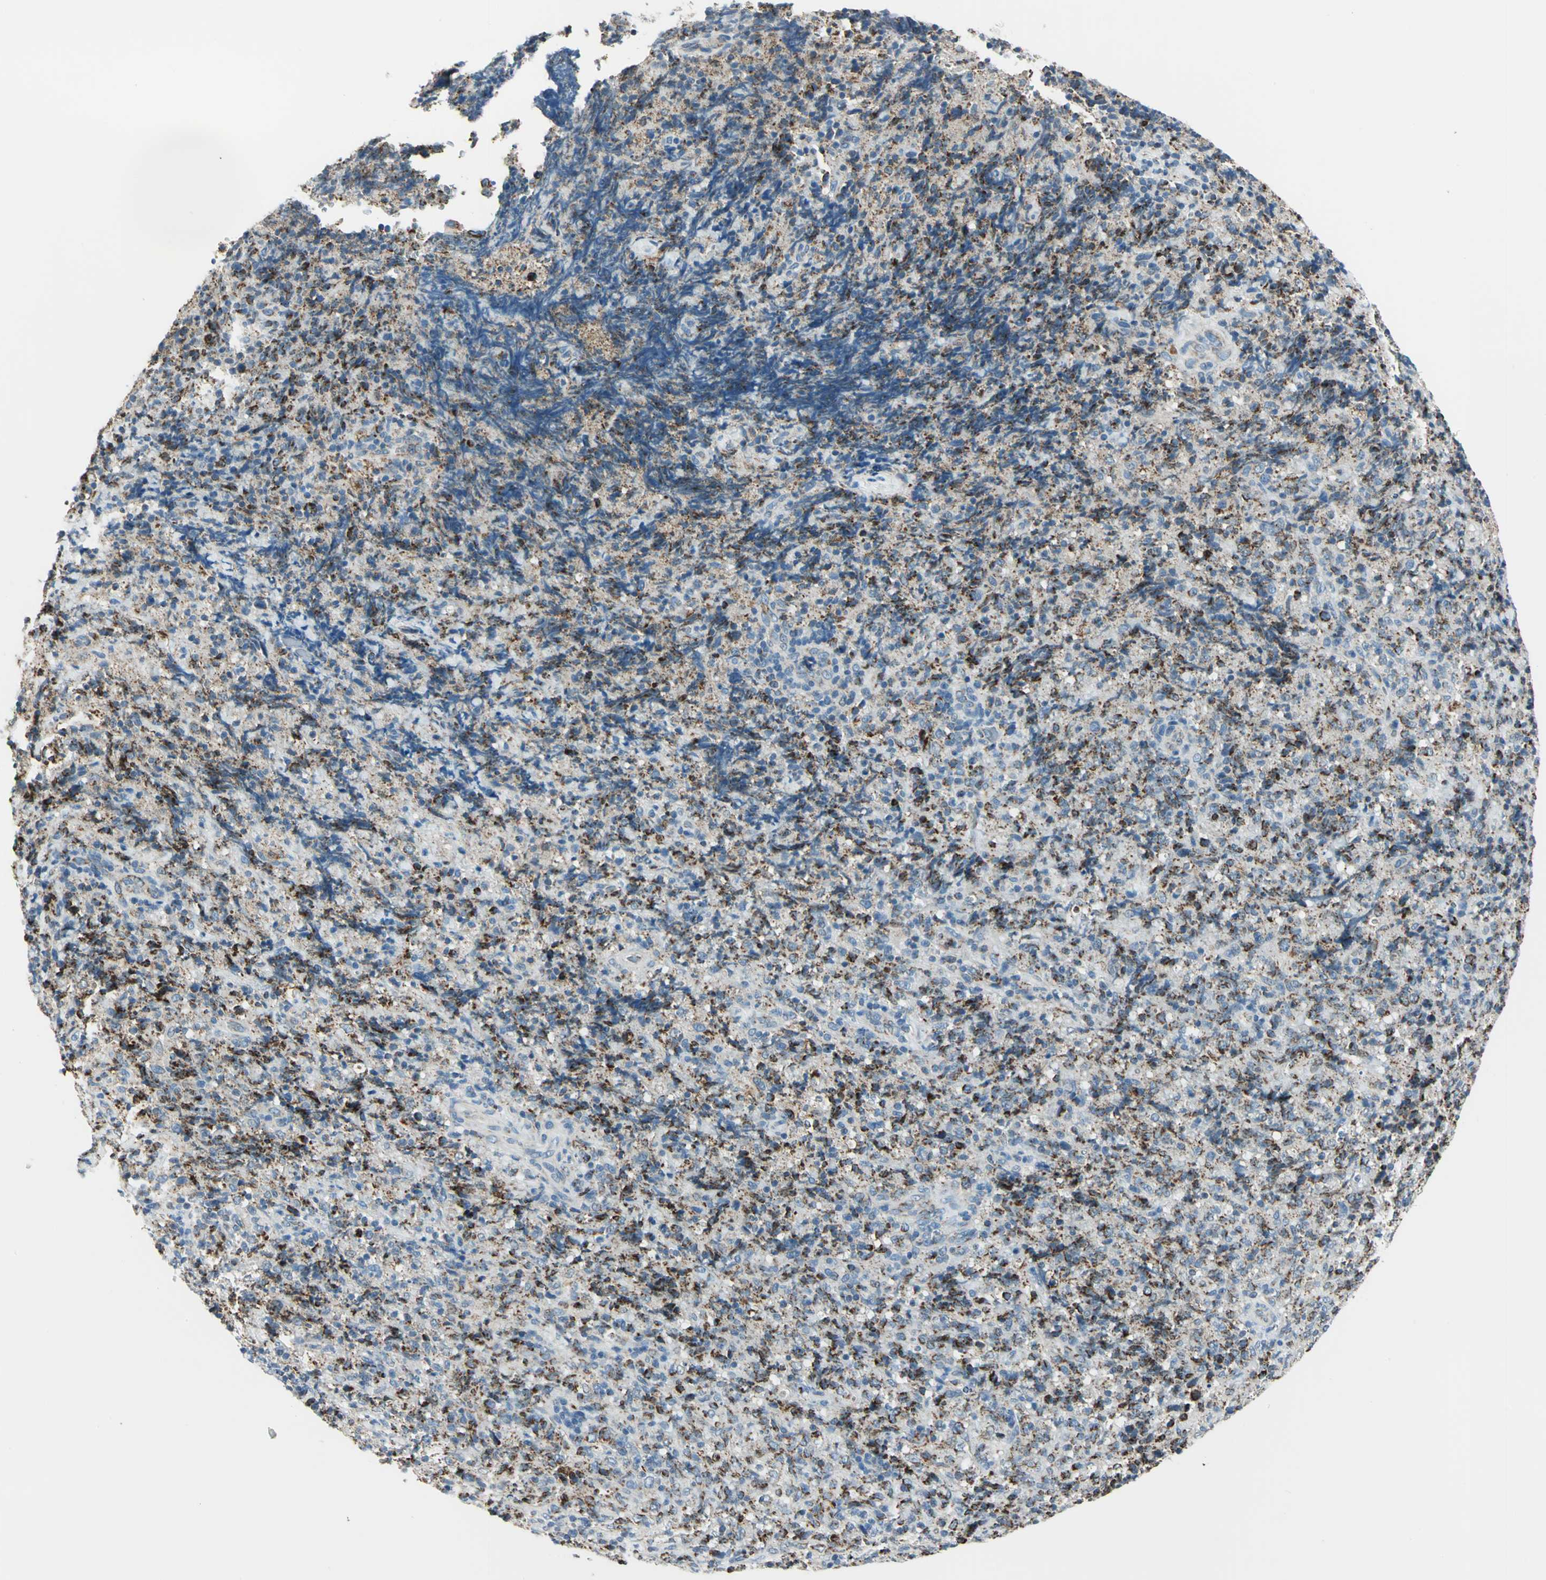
{"staining": {"intensity": "strong", "quantity": "25%-75%", "location": "cytoplasmic/membranous"}, "tissue": "lymphoma", "cell_type": "Tumor cells", "image_type": "cancer", "snomed": [{"axis": "morphology", "description": "Malignant lymphoma, non-Hodgkin's type, High grade"}, {"axis": "topography", "description": "Tonsil"}], "caption": "Immunohistochemical staining of human high-grade malignant lymphoma, non-Hodgkin's type exhibits high levels of strong cytoplasmic/membranous staining in about 25%-75% of tumor cells. The staining is performed using DAB brown chromogen to label protein expression. The nuclei are counter-stained blue using hematoxylin.", "gene": "ACADM", "patient": {"sex": "female", "age": 36}}